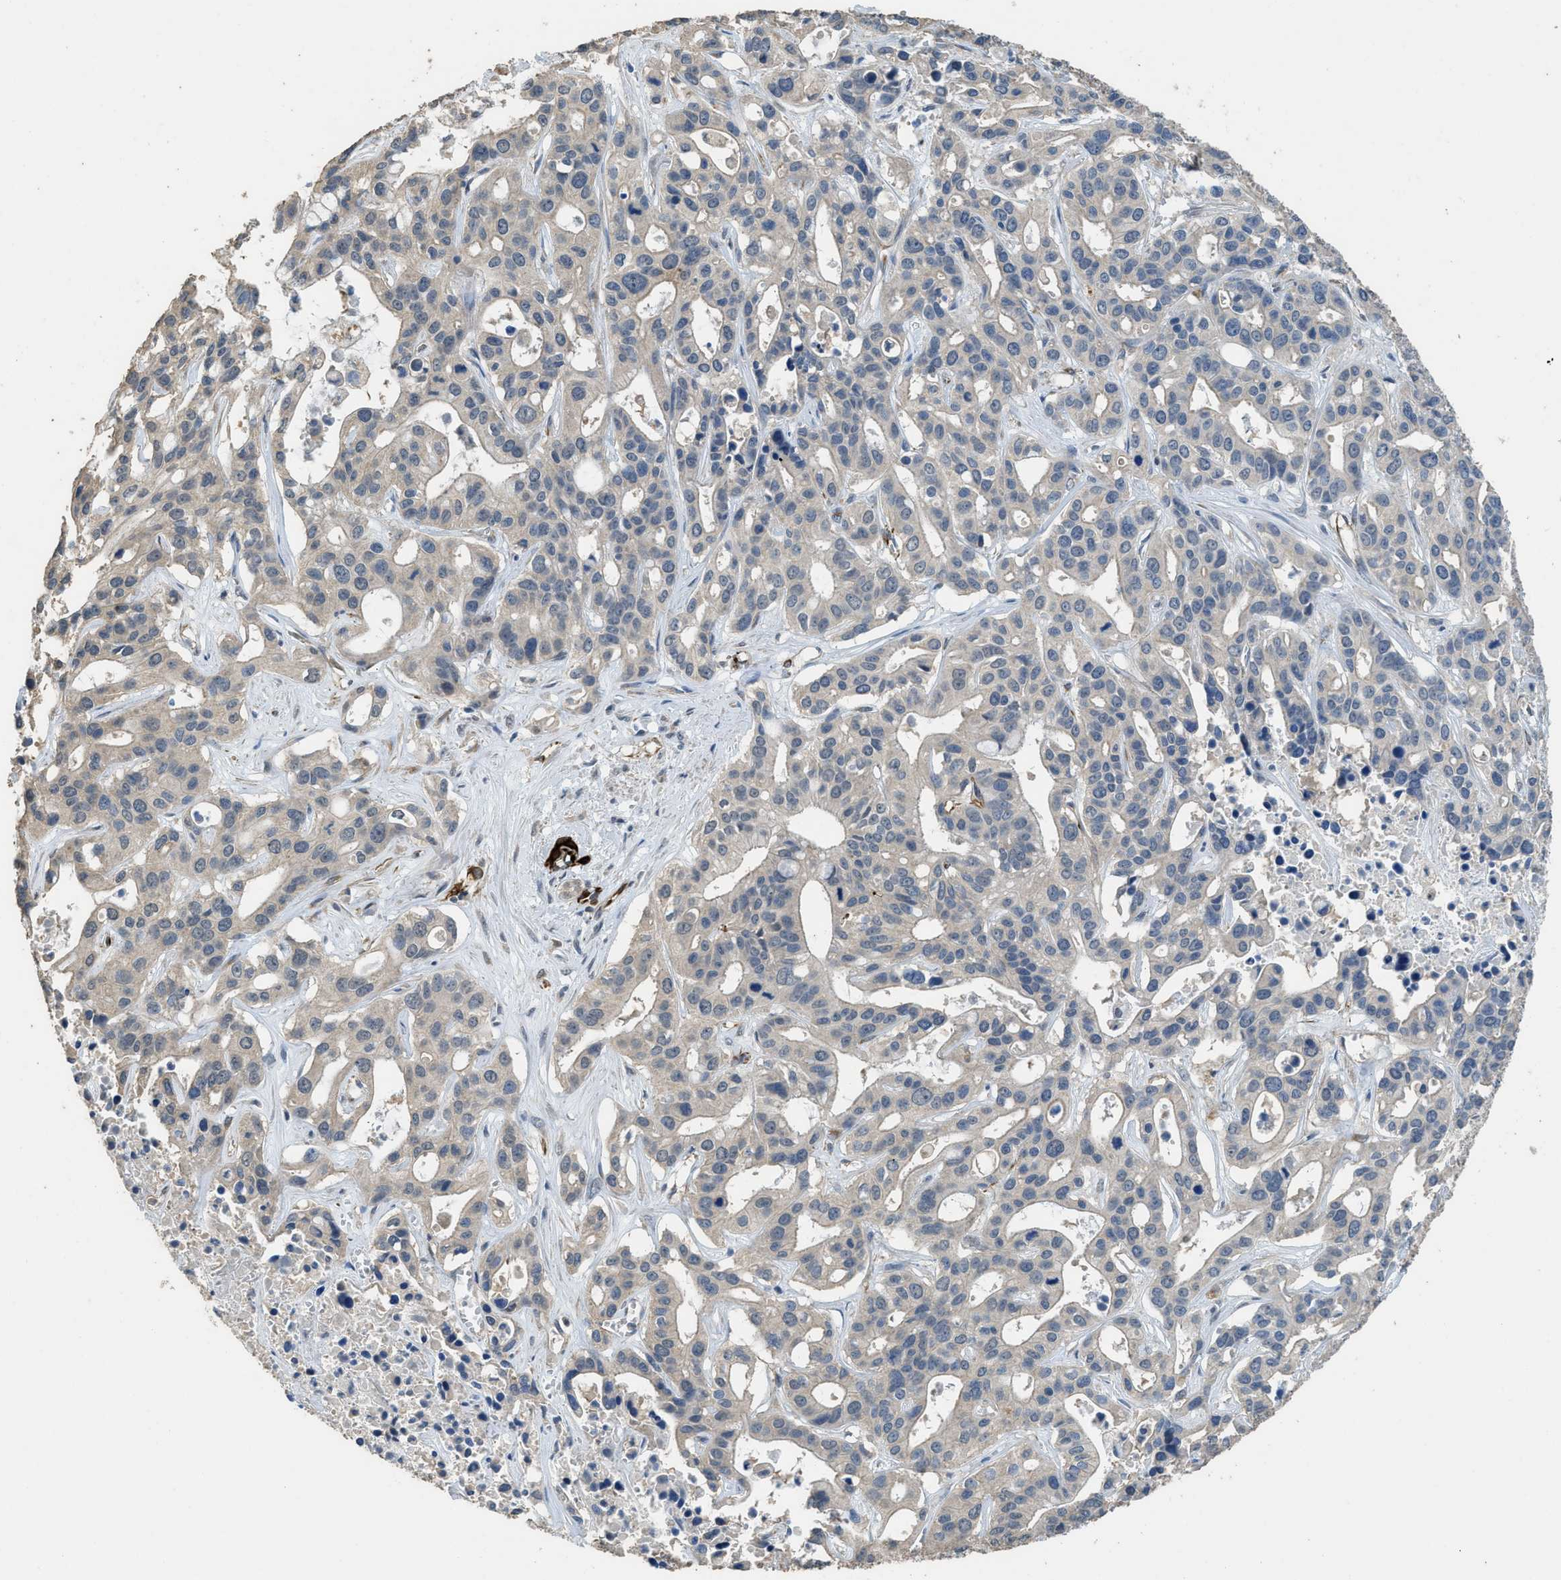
{"staining": {"intensity": "negative", "quantity": "none", "location": "none"}, "tissue": "liver cancer", "cell_type": "Tumor cells", "image_type": "cancer", "snomed": [{"axis": "morphology", "description": "Cholangiocarcinoma"}, {"axis": "topography", "description": "Liver"}], "caption": "A micrograph of human liver cholangiocarcinoma is negative for staining in tumor cells.", "gene": "SYNM", "patient": {"sex": "female", "age": 65}}